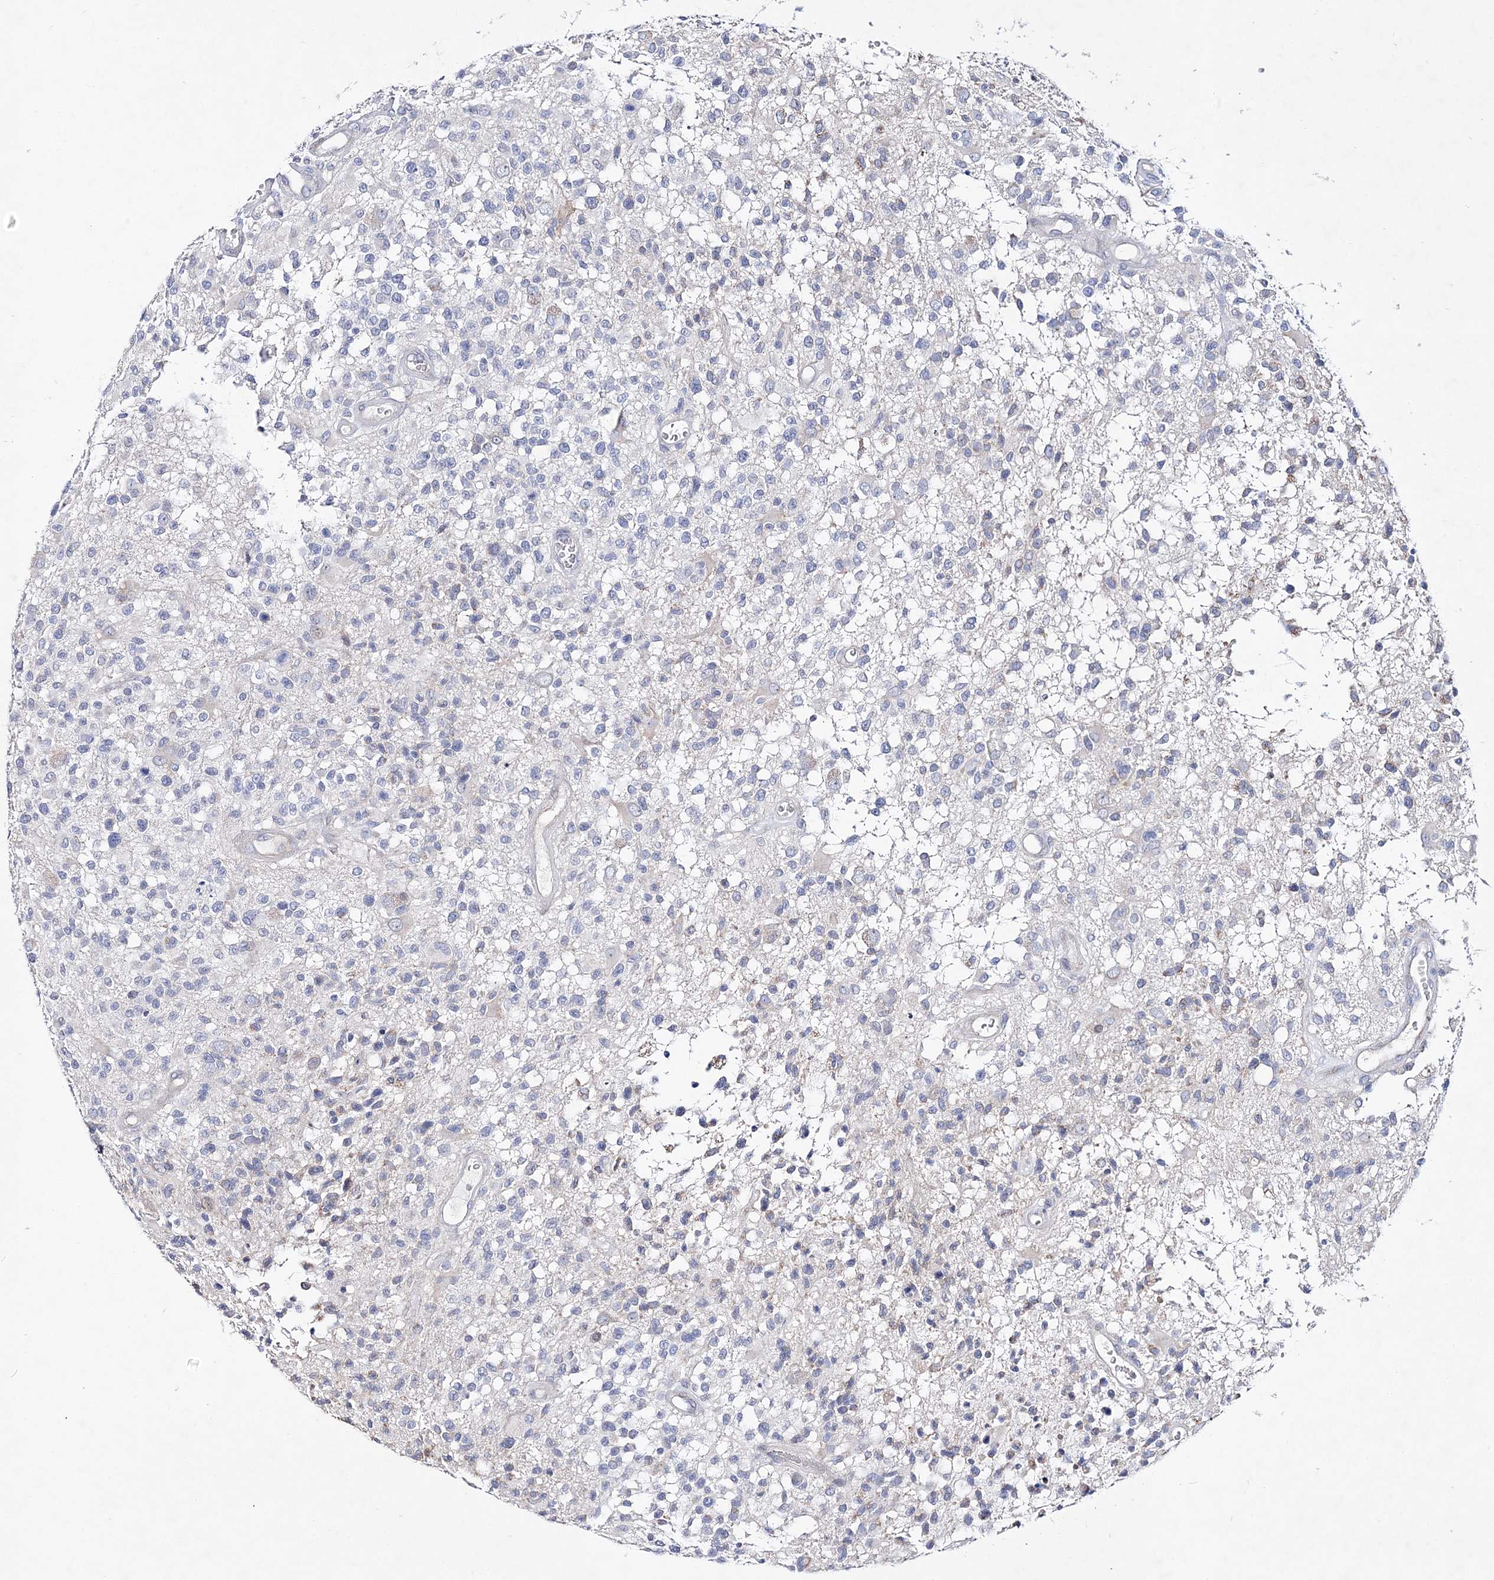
{"staining": {"intensity": "negative", "quantity": "none", "location": "none"}, "tissue": "glioma", "cell_type": "Tumor cells", "image_type": "cancer", "snomed": [{"axis": "morphology", "description": "Glioma, malignant, High grade"}, {"axis": "morphology", "description": "Glioblastoma, NOS"}, {"axis": "topography", "description": "Brain"}], "caption": "Tumor cells show no significant positivity in glioma. (DAB immunohistochemistry with hematoxylin counter stain).", "gene": "ANO1", "patient": {"sex": "male", "age": 60}}